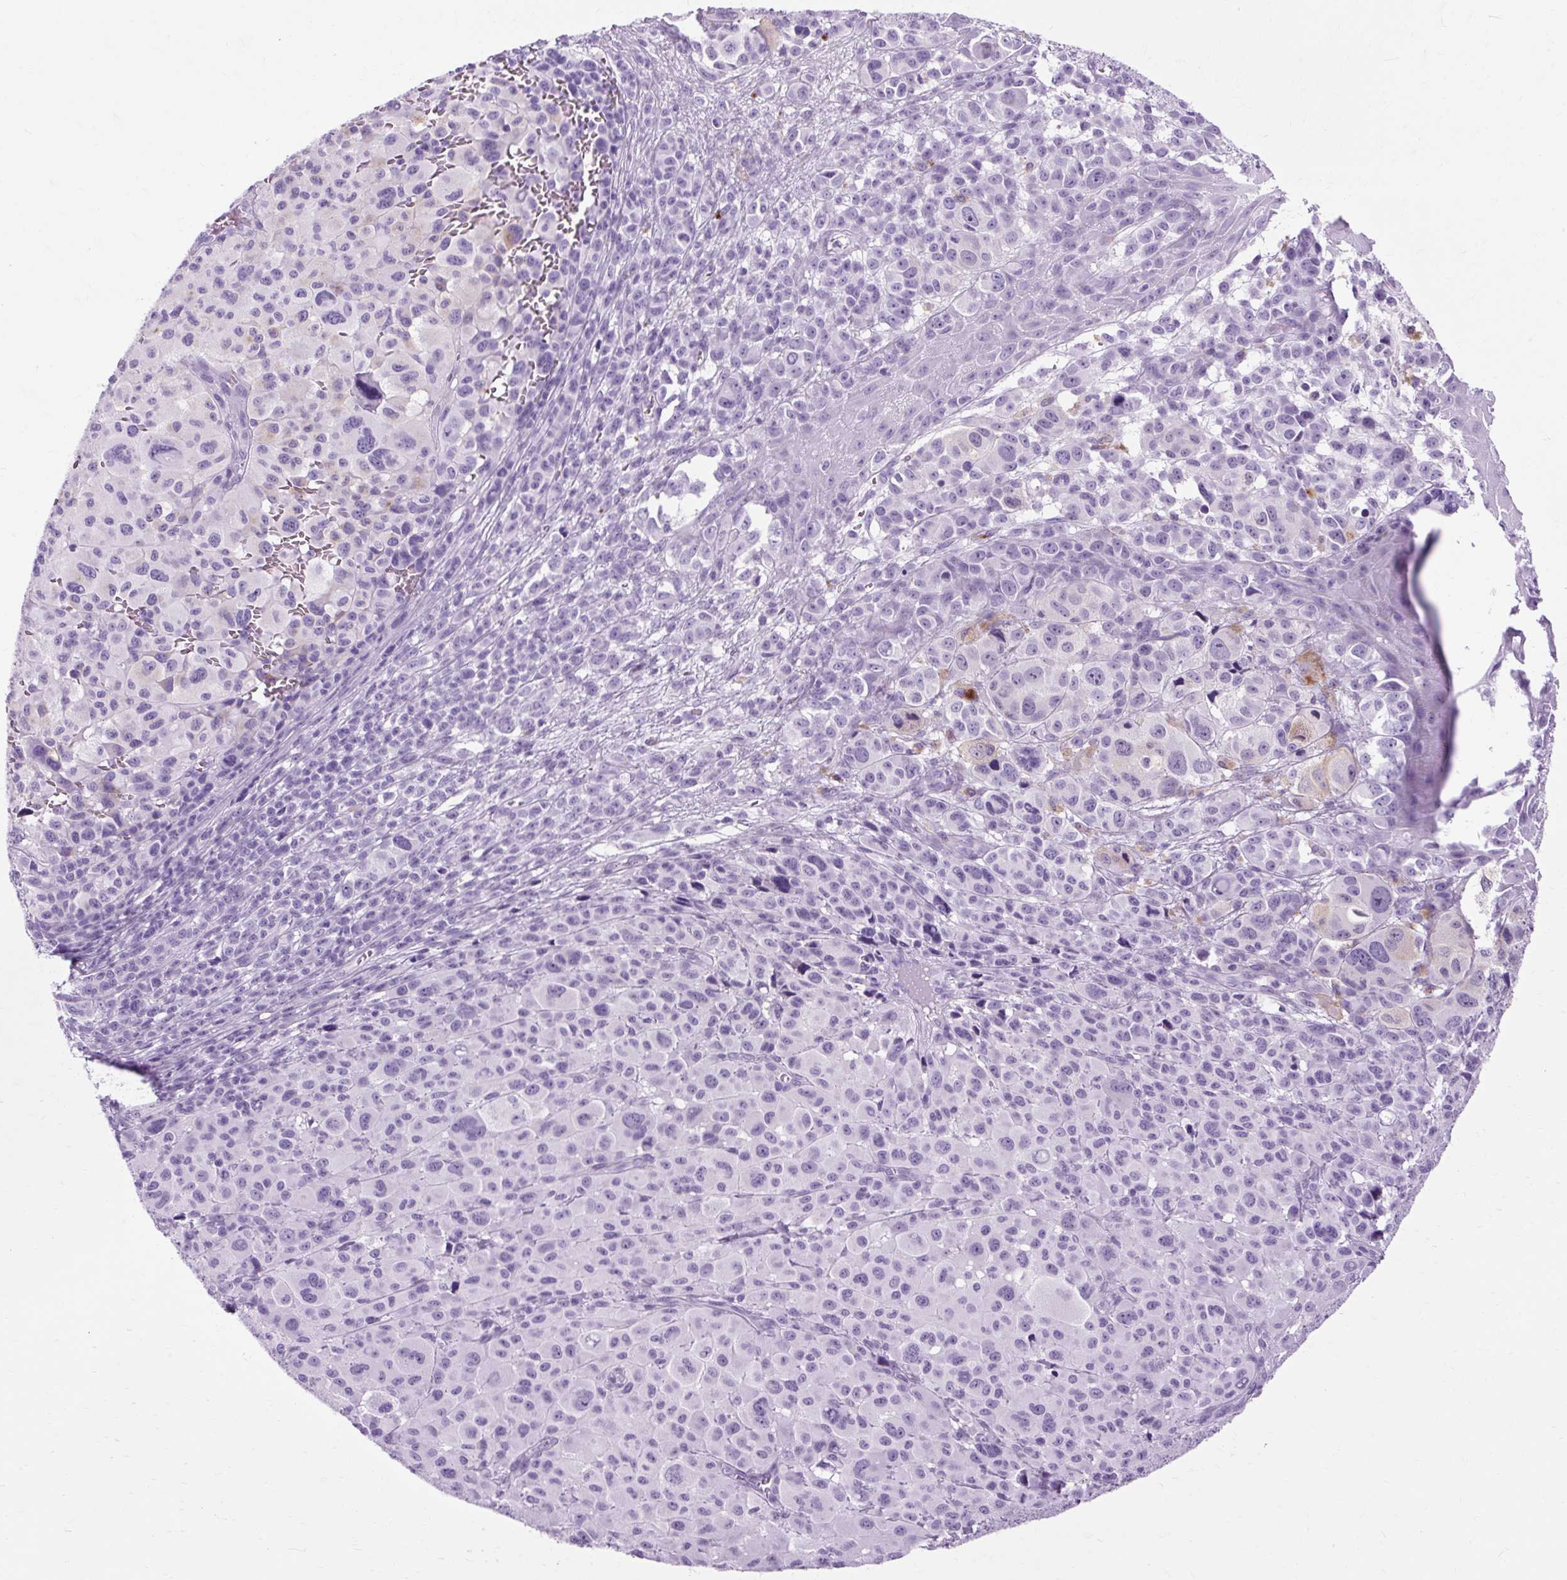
{"staining": {"intensity": "negative", "quantity": "none", "location": "none"}, "tissue": "melanoma", "cell_type": "Tumor cells", "image_type": "cancer", "snomed": [{"axis": "morphology", "description": "Malignant melanoma, NOS"}, {"axis": "topography", "description": "Skin"}], "caption": "This is an immunohistochemistry (IHC) micrograph of melanoma. There is no staining in tumor cells.", "gene": "OOEP", "patient": {"sex": "female", "age": 74}}